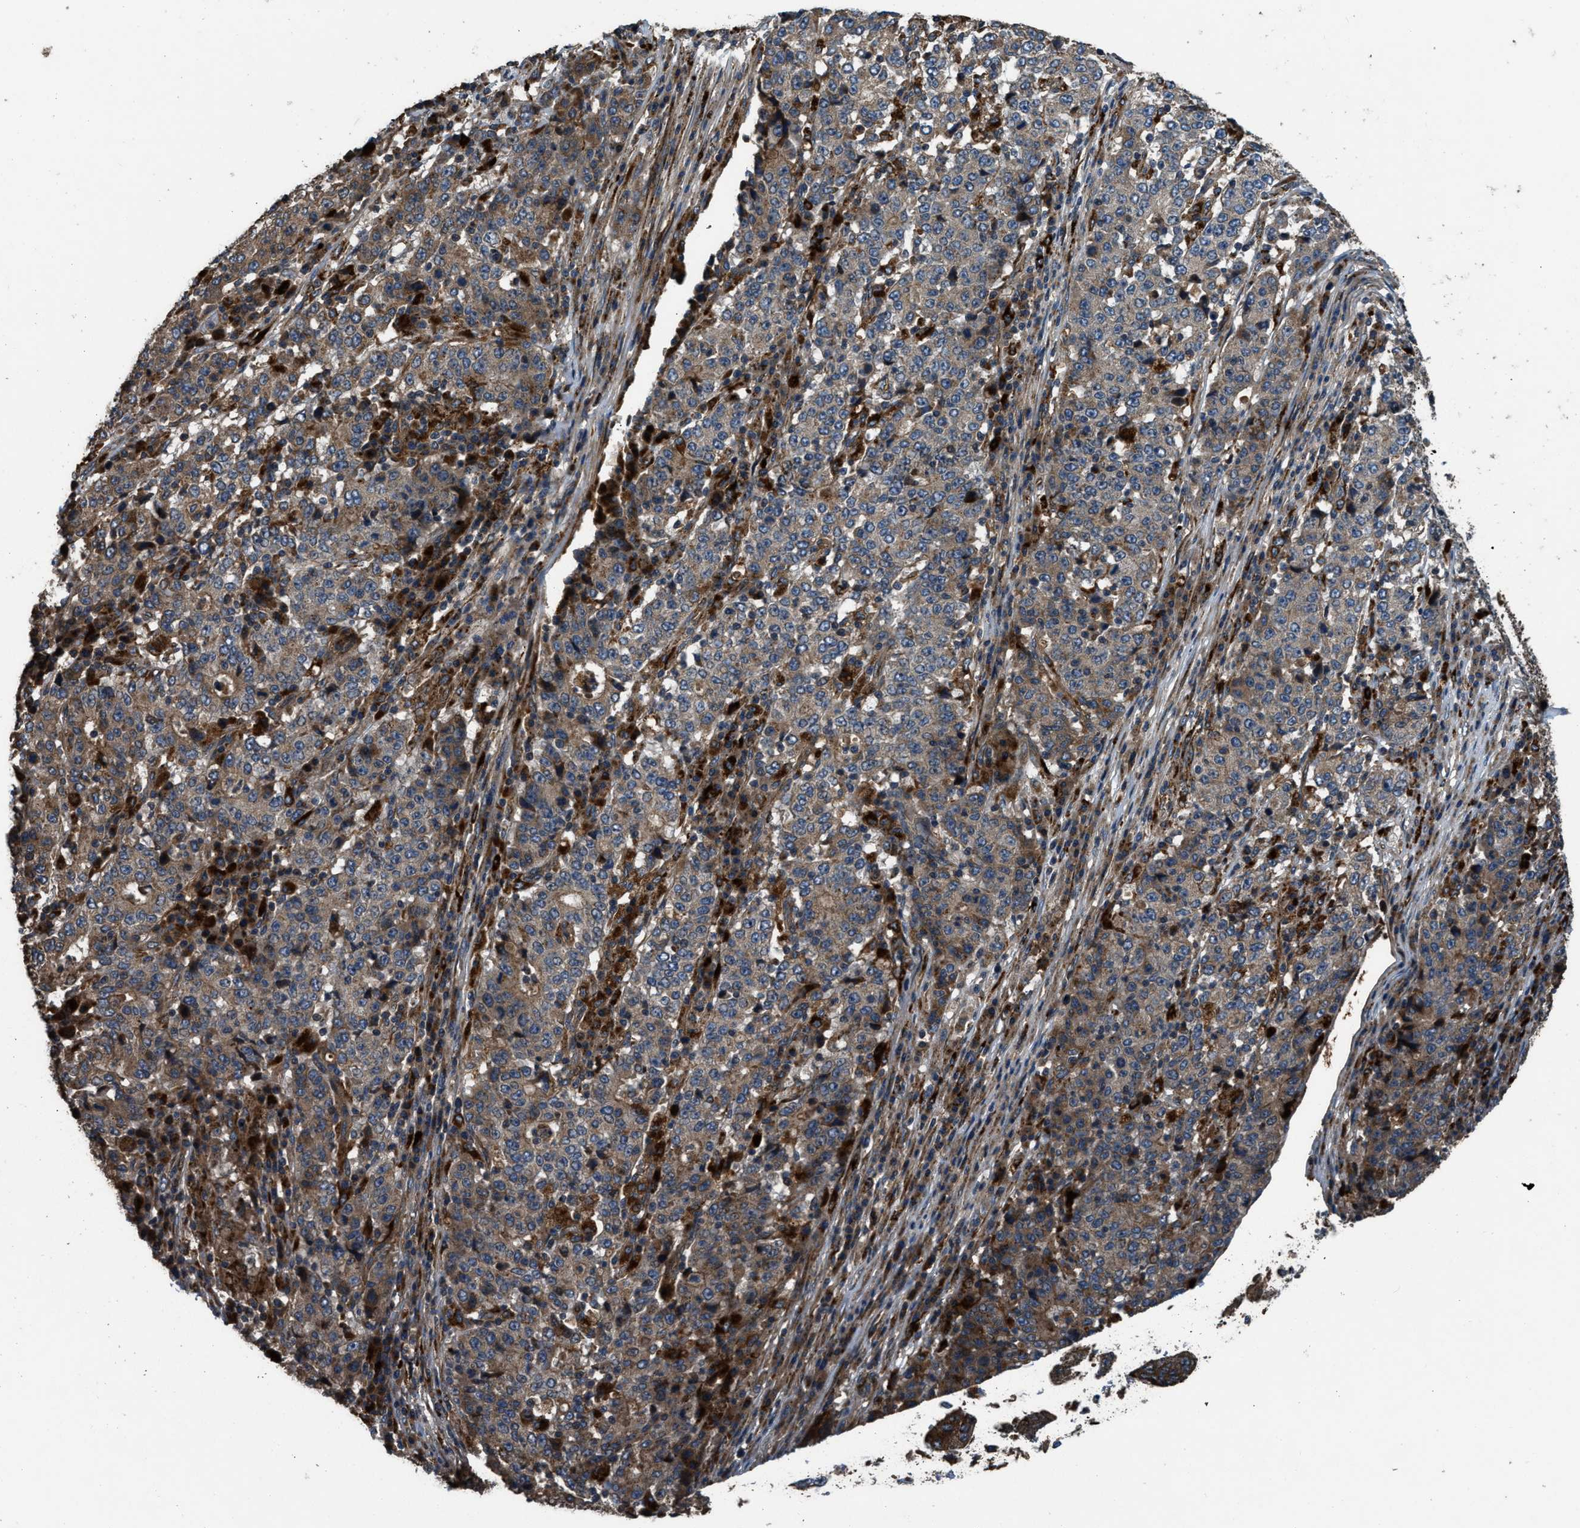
{"staining": {"intensity": "weak", "quantity": "25%-75%", "location": "cytoplasmic/membranous"}, "tissue": "stomach cancer", "cell_type": "Tumor cells", "image_type": "cancer", "snomed": [{"axis": "morphology", "description": "Adenocarcinoma, NOS"}, {"axis": "topography", "description": "Stomach"}], "caption": "A photomicrograph showing weak cytoplasmic/membranous staining in about 25%-75% of tumor cells in adenocarcinoma (stomach), as visualized by brown immunohistochemical staining.", "gene": "GGH", "patient": {"sex": "female", "age": 65}}